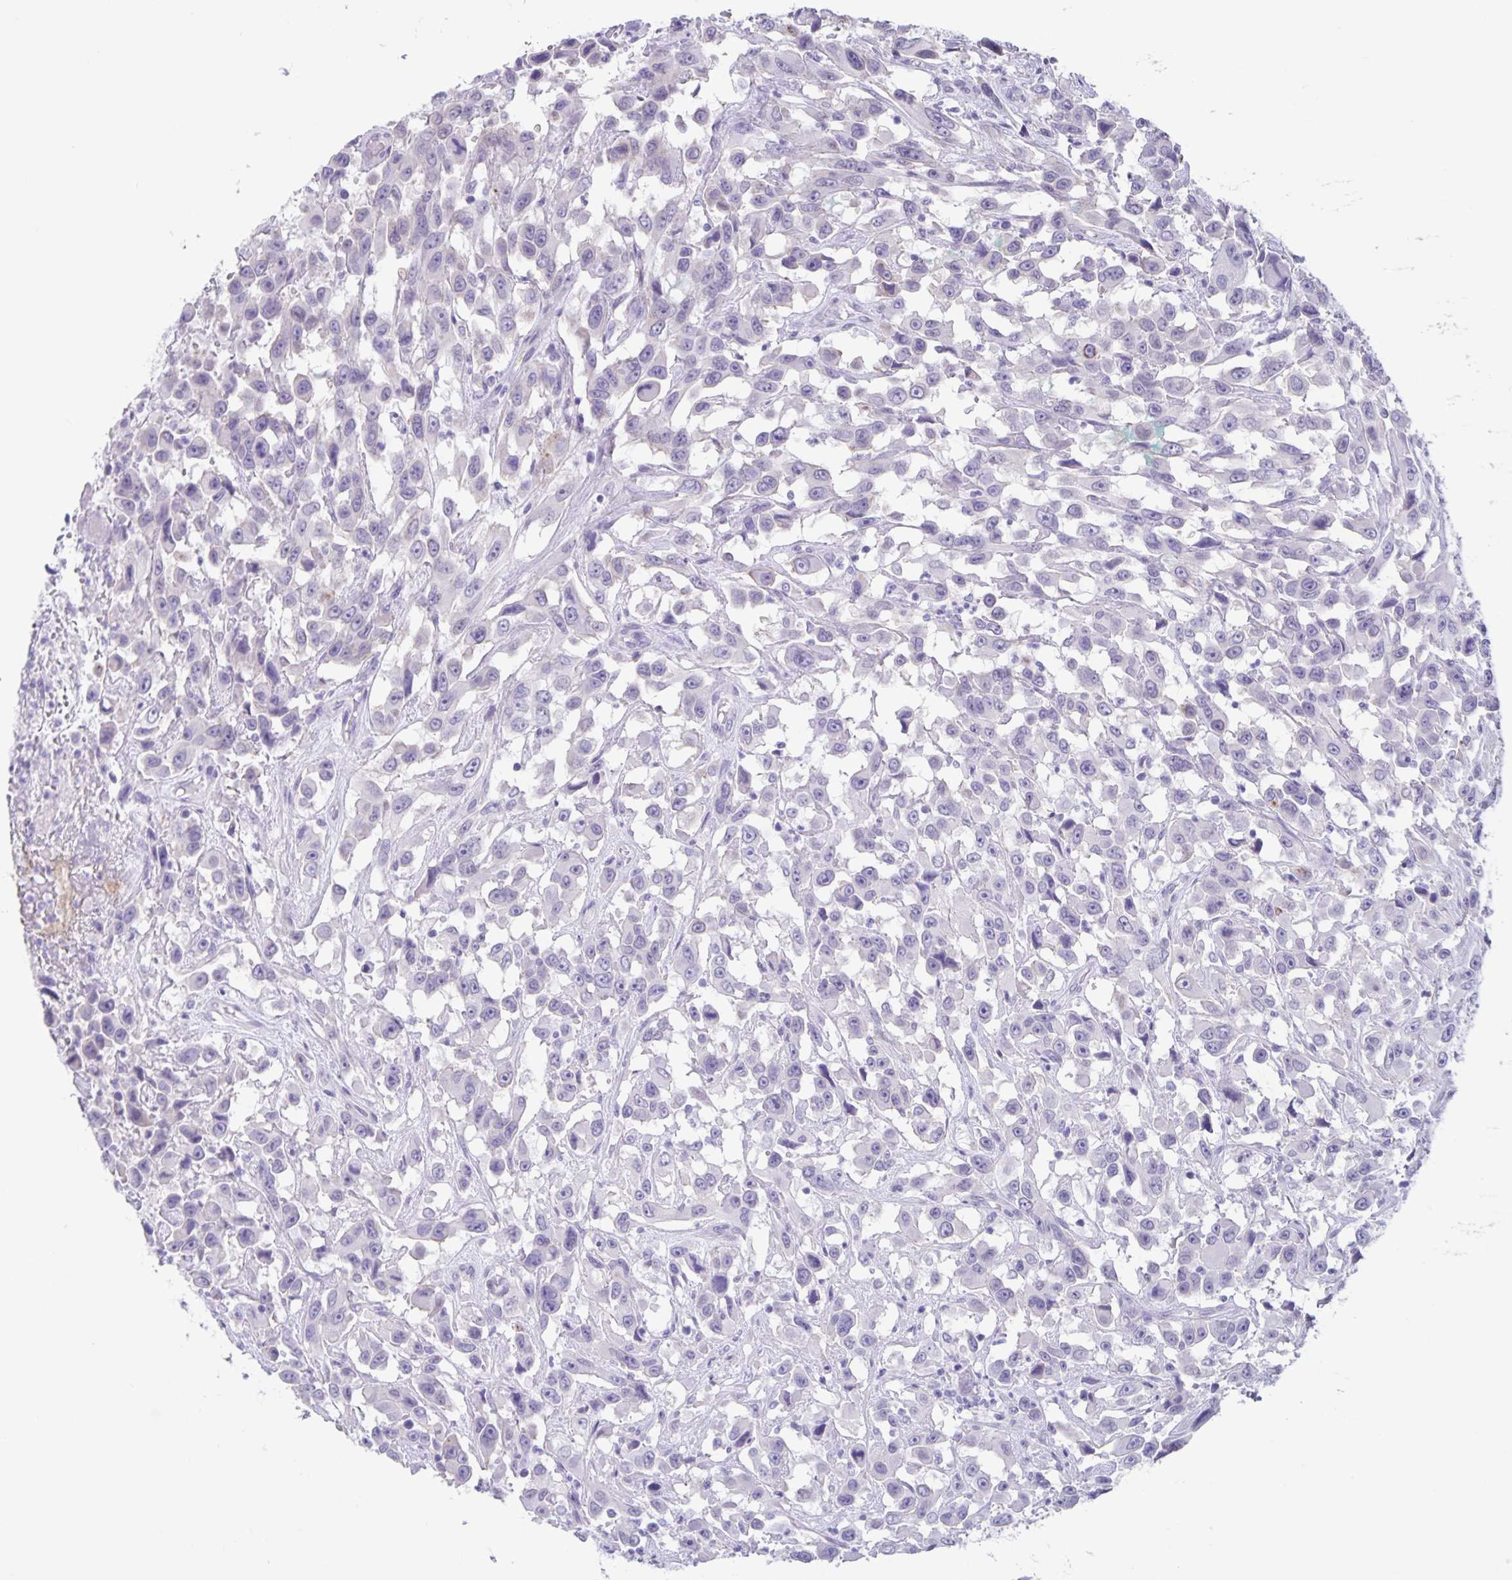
{"staining": {"intensity": "negative", "quantity": "none", "location": "none"}, "tissue": "urothelial cancer", "cell_type": "Tumor cells", "image_type": "cancer", "snomed": [{"axis": "morphology", "description": "Urothelial carcinoma, High grade"}, {"axis": "topography", "description": "Urinary bladder"}], "caption": "Immunohistochemical staining of human urothelial carcinoma (high-grade) reveals no significant expression in tumor cells.", "gene": "C11orf42", "patient": {"sex": "male", "age": 53}}